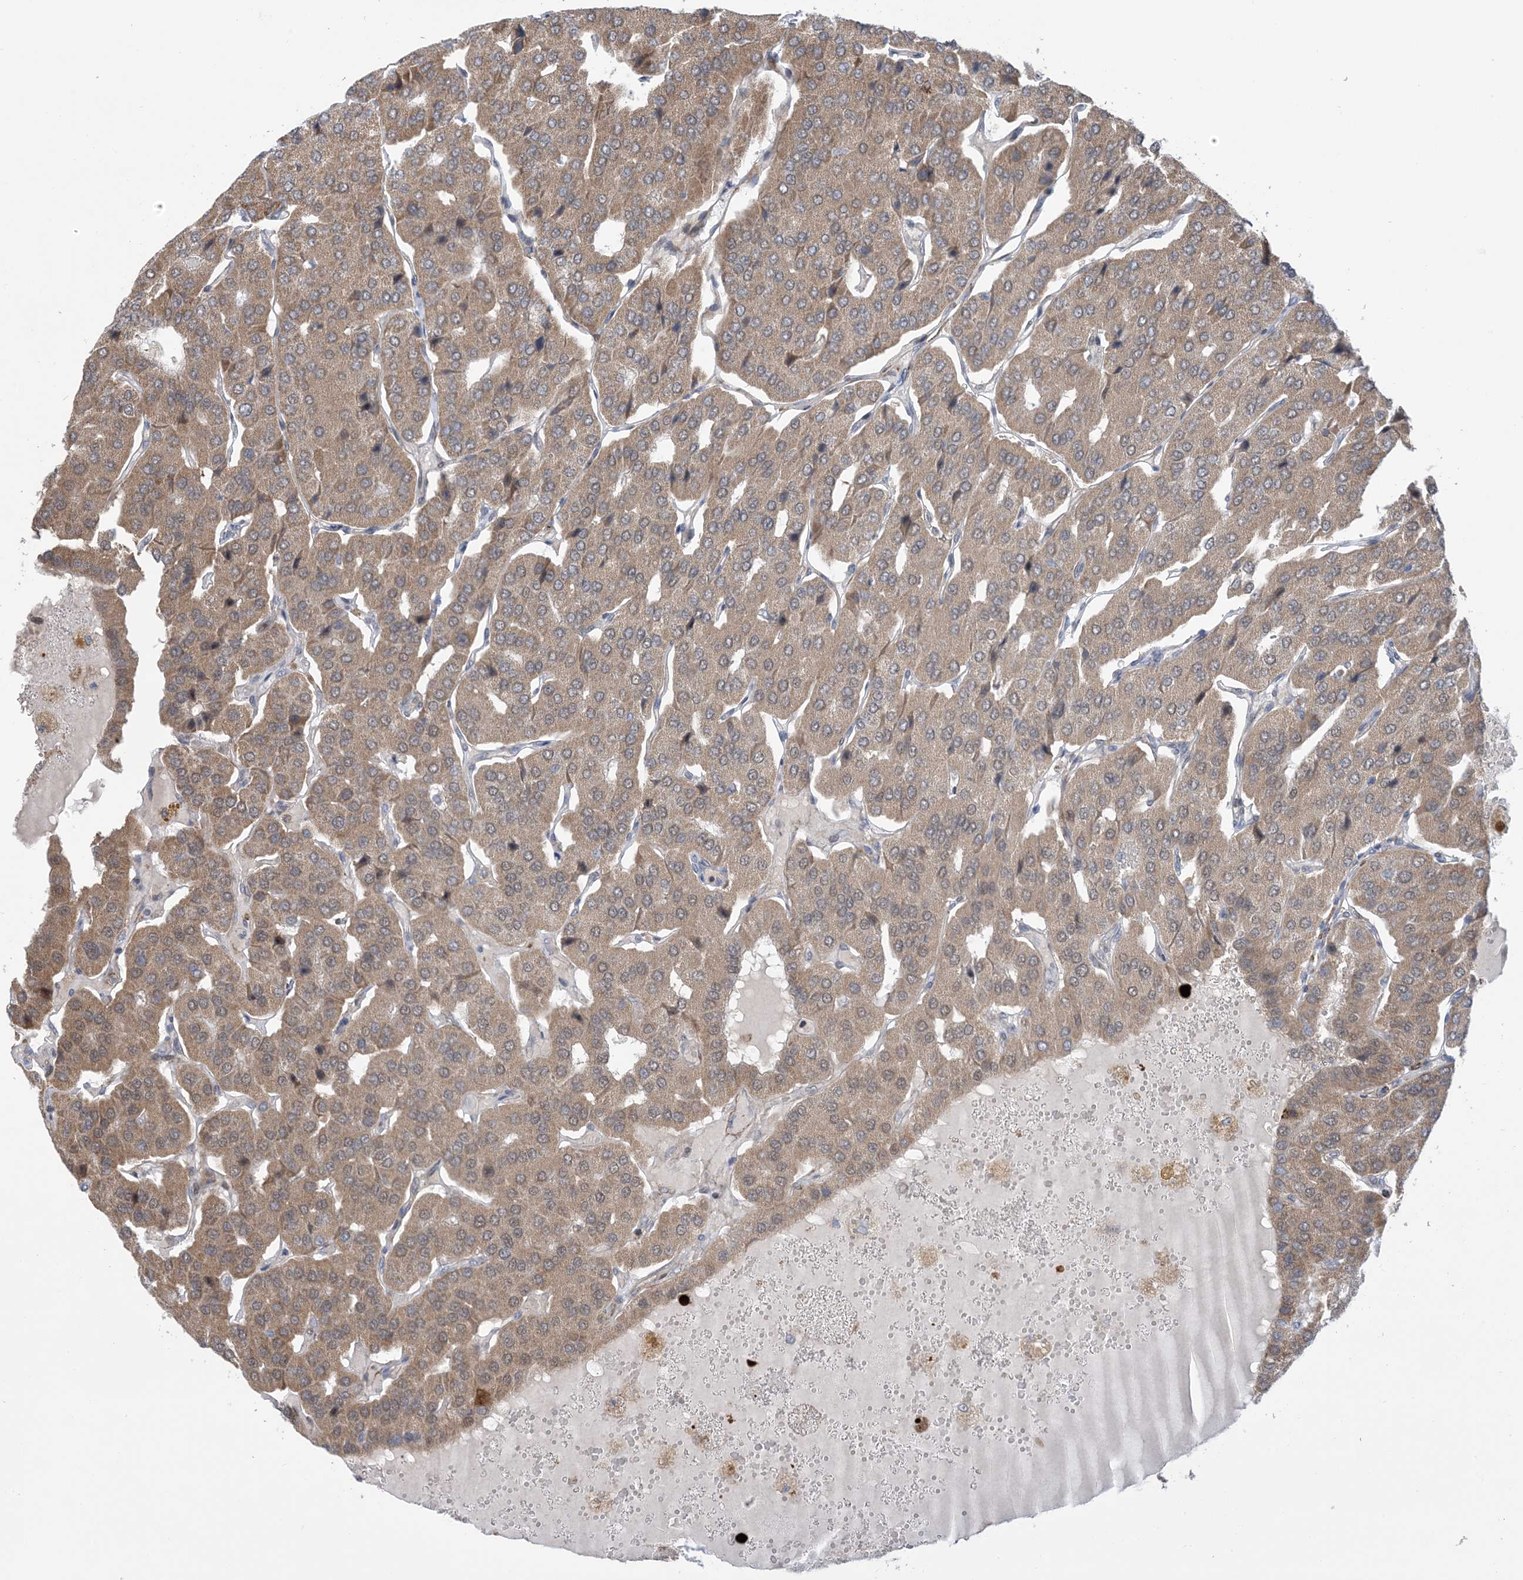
{"staining": {"intensity": "weak", "quantity": "25%-75%", "location": "cytoplasmic/membranous"}, "tissue": "parathyroid gland", "cell_type": "Glandular cells", "image_type": "normal", "snomed": [{"axis": "morphology", "description": "Normal tissue, NOS"}, {"axis": "morphology", "description": "Adenoma, NOS"}, {"axis": "topography", "description": "Parathyroid gland"}], "caption": "DAB (3,3'-diaminobenzidine) immunohistochemical staining of benign human parathyroid gland reveals weak cytoplasmic/membranous protein positivity in about 25%-75% of glandular cells.", "gene": "ZNF8", "patient": {"sex": "female", "age": 86}}